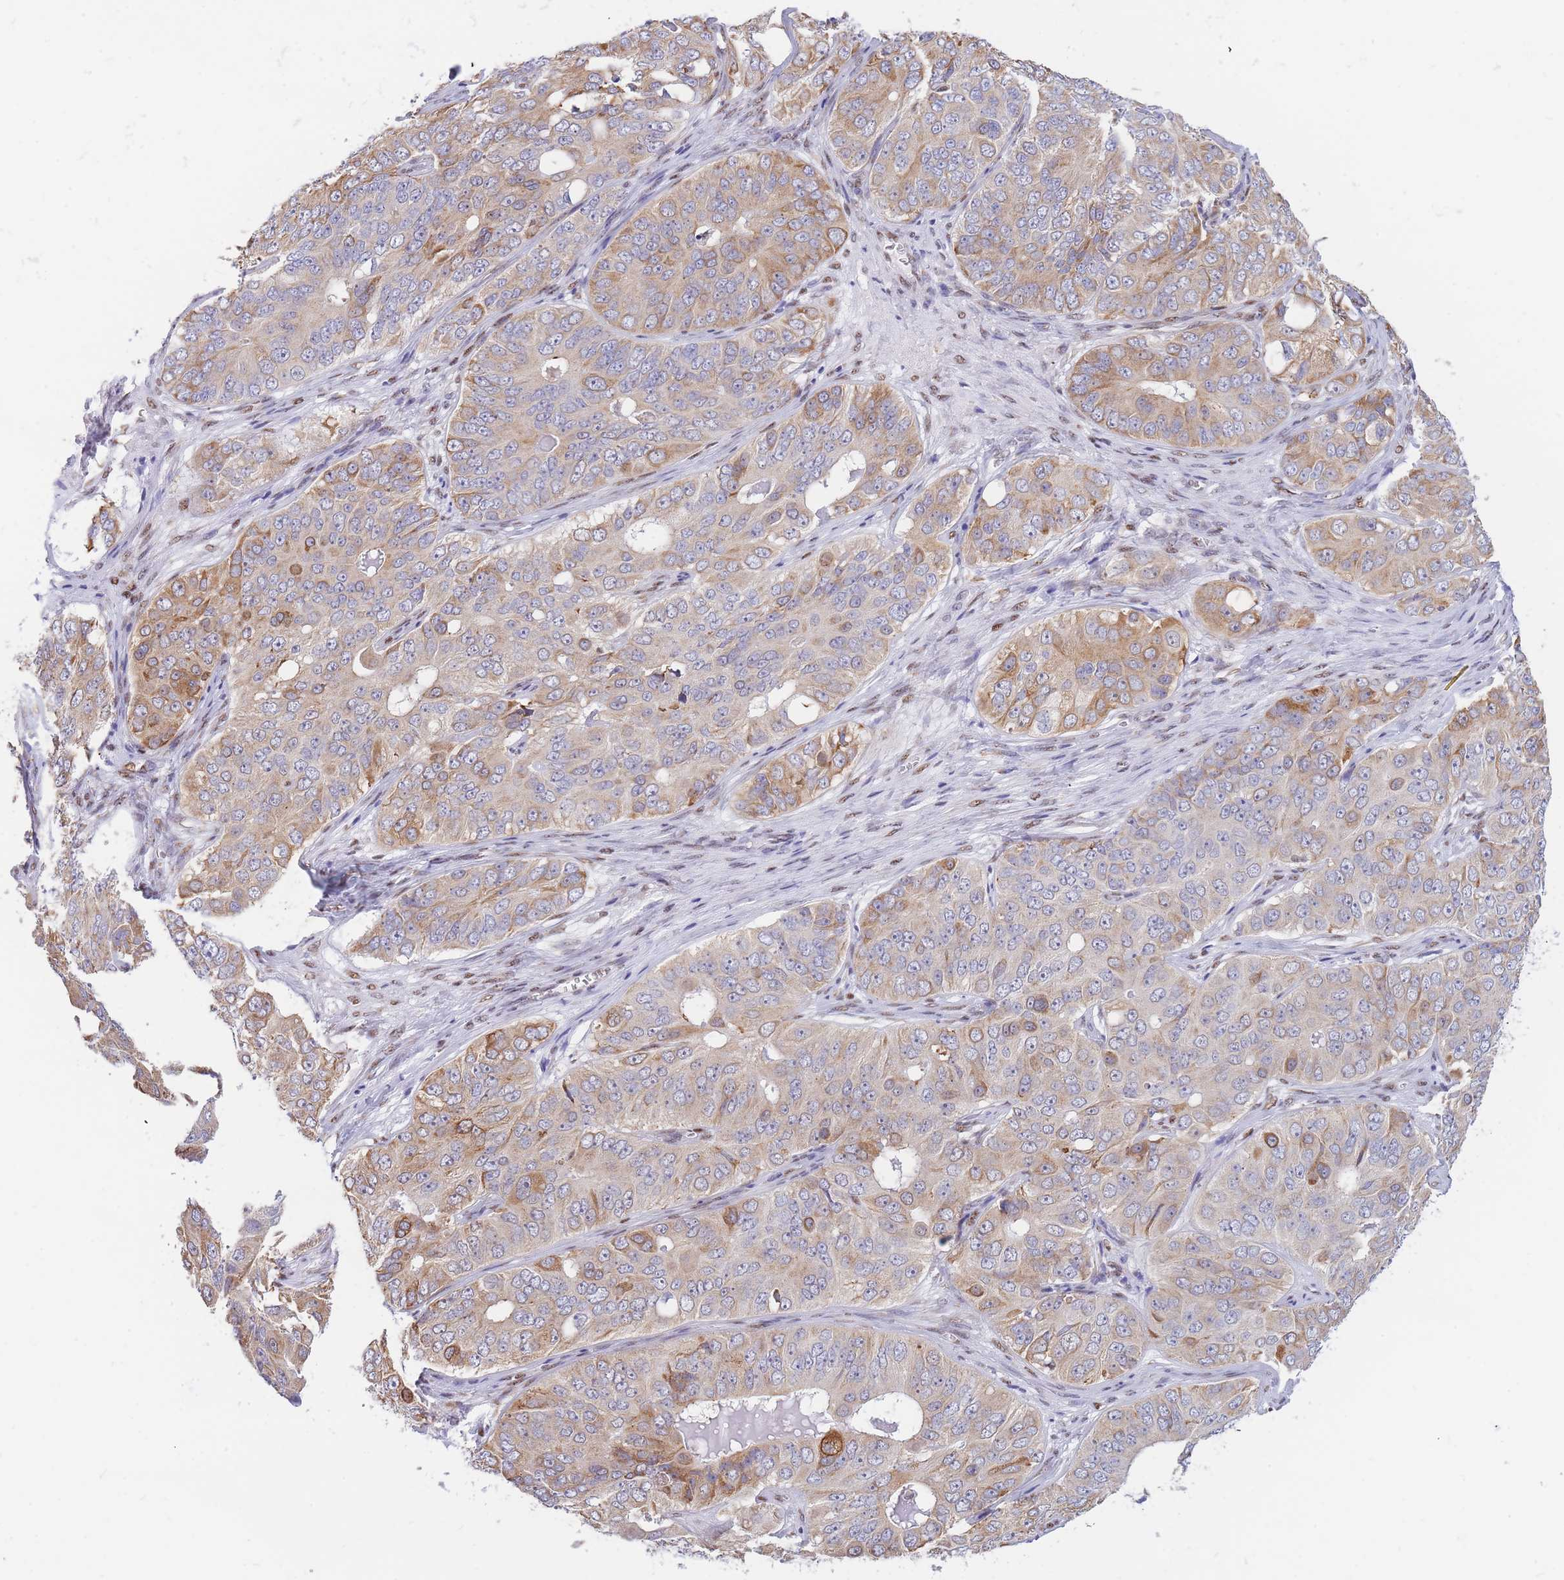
{"staining": {"intensity": "moderate", "quantity": "25%-75%", "location": "cytoplasmic/membranous"}, "tissue": "ovarian cancer", "cell_type": "Tumor cells", "image_type": "cancer", "snomed": [{"axis": "morphology", "description": "Carcinoma, endometroid"}, {"axis": "topography", "description": "Ovary"}], "caption": "Protein expression analysis of ovarian cancer (endometroid carcinoma) reveals moderate cytoplasmic/membranous expression in approximately 25%-75% of tumor cells.", "gene": "FAM153A", "patient": {"sex": "female", "age": 51}}